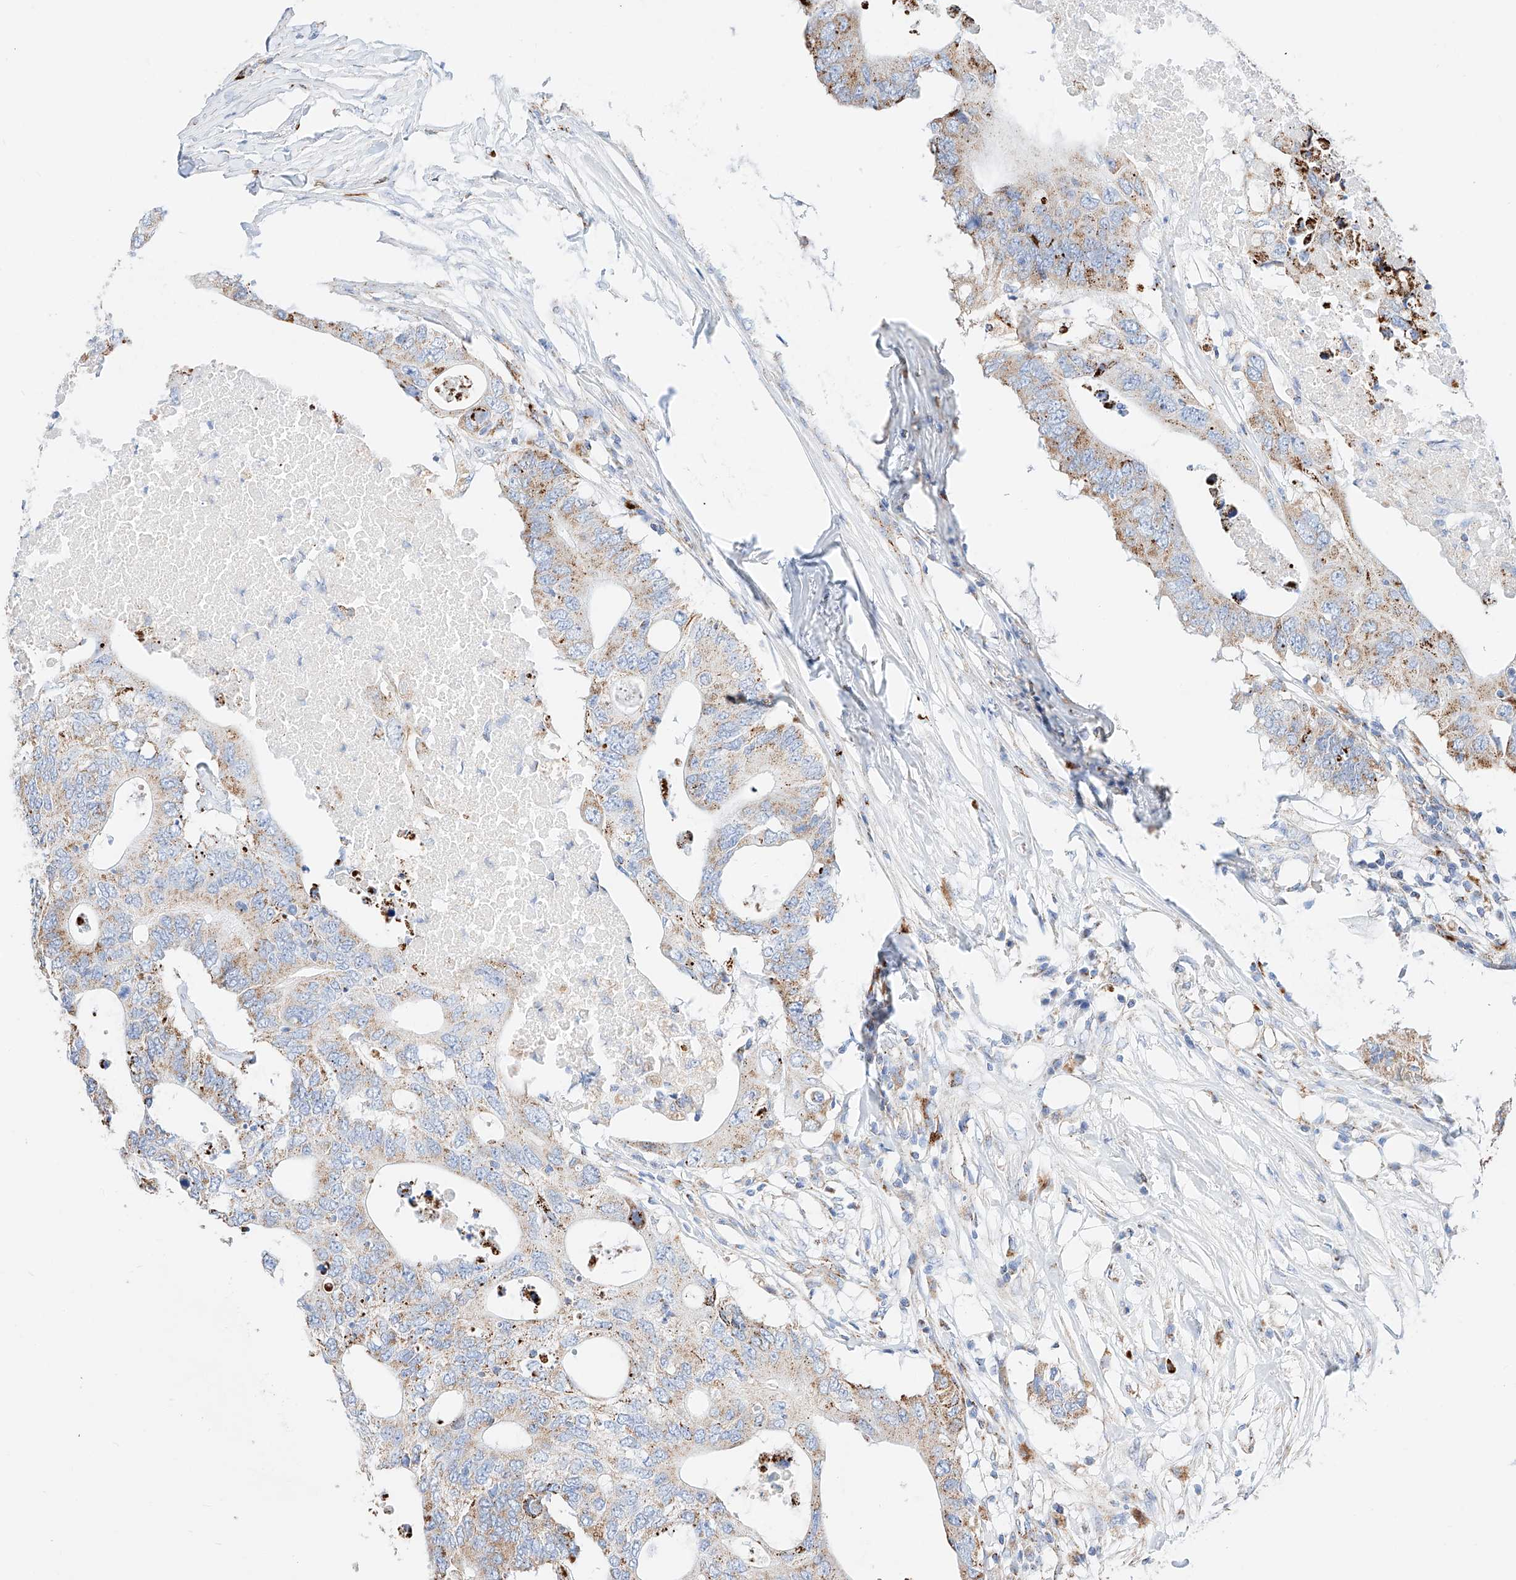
{"staining": {"intensity": "moderate", "quantity": "<25%", "location": "cytoplasmic/membranous"}, "tissue": "colorectal cancer", "cell_type": "Tumor cells", "image_type": "cancer", "snomed": [{"axis": "morphology", "description": "Adenocarcinoma, NOS"}, {"axis": "topography", "description": "Colon"}], "caption": "Immunohistochemistry of human colorectal cancer (adenocarcinoma) exhibits low levels of moderate cytoplasmic/membranous expression in approximately <25% of tumor cells. (DAB (3,3'-diaminobenzidine) = brown stain, brightfield microscopy at high magnification).", "gene": "C6orf62", "patient": {"sex": "male", "age": 71}}